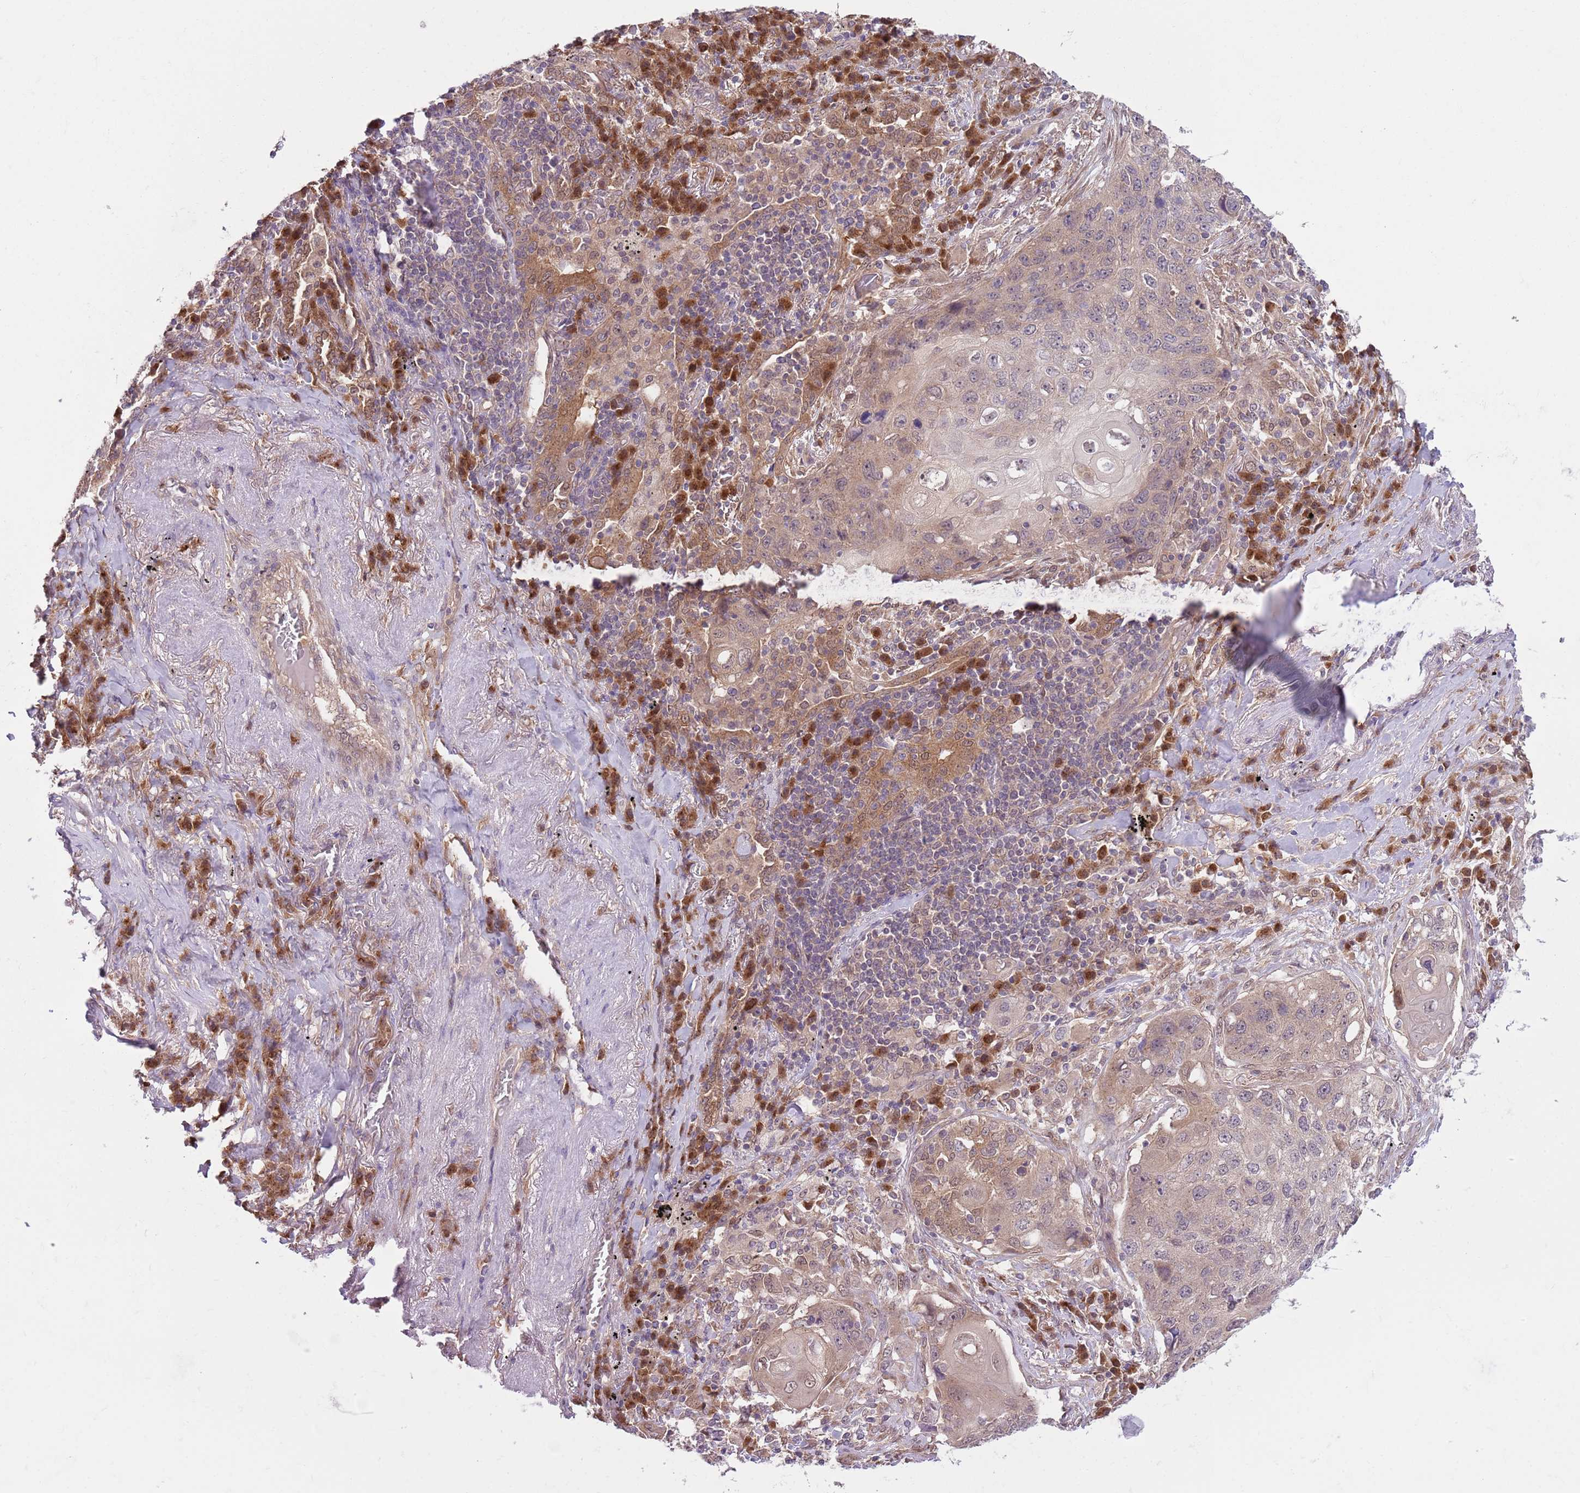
{"staining": {"intensity": "weak", "quantity": "25%-75%", "location": "cytoplasmic/membranous"}, "tissue": "lung cancer", "cell_type": "Tumor cells", "image_type": "cancer", "snomed": [{"axis": "morphology", "description": "Squamous cell carcinoma, NOS"}, {"axis": "topography", "description": "Lung"}], "caption": "Protein staining exhibits weak cytoplasmic/membranous positivity in about 25%-75% of tumor cells in lung squamous cell carcinoma.", "gene": "COPE", "patient": {"sex": "female", "age": 63}}